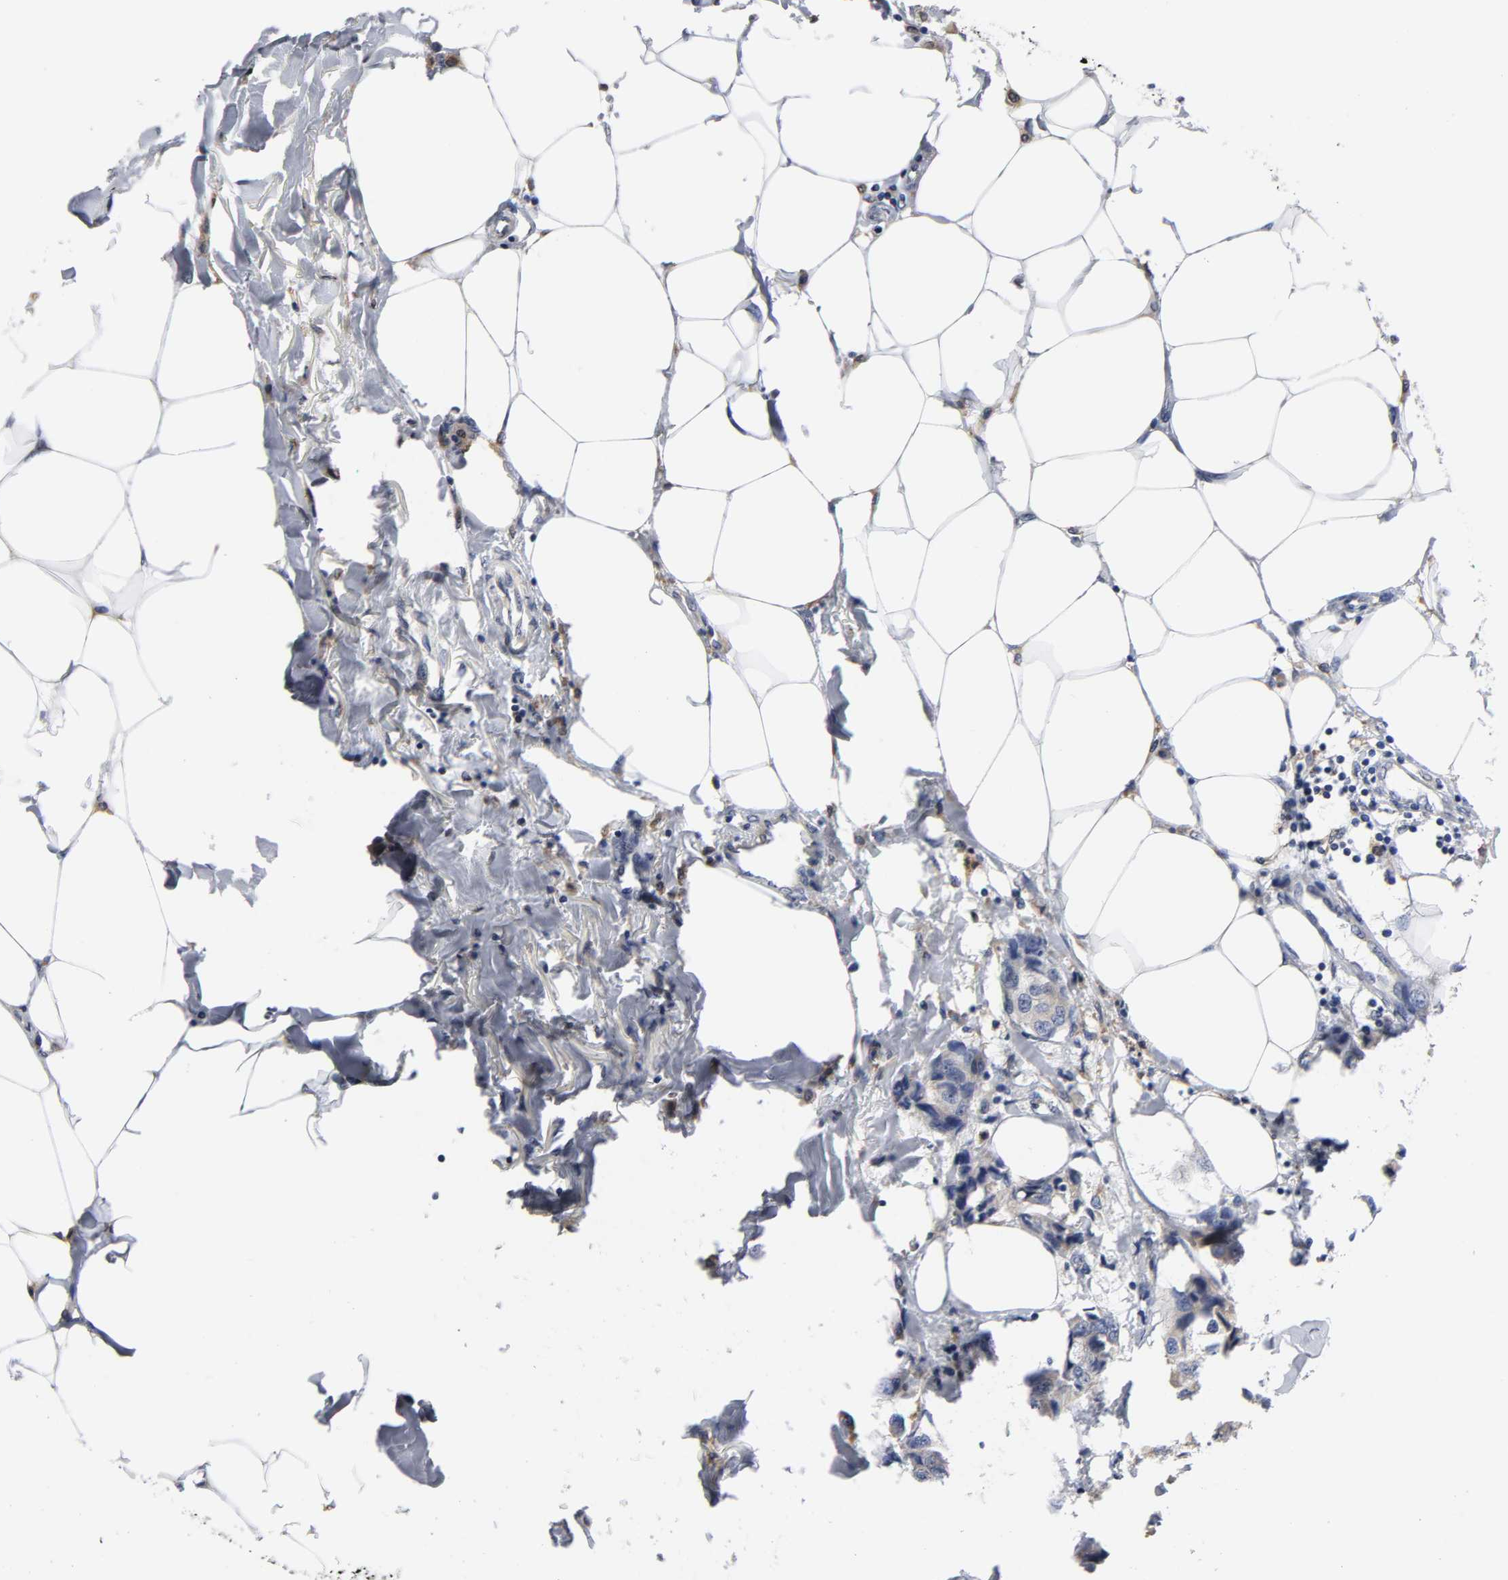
{"staining": {"intensity": "weak", "quantity": ">75%", "location": "cytoplasmic/membranous"}, "tissue": "breast cancer", "cell_type": "Tumor cells", "image_type": "cancer", "snomed": [{"axis": "morphology", "description": "Duct carcinoma"}, {"axis": "topography", "description": "Breast"}], "caption": "Protein staining reveals weak cytoplasmic/membranous positivity in approximately >75% of tumor cells in invasive ductal carcinoma (breast). (DAB (3,3'-diaminobenzidine) IHC with brightfield microscopy, high magnification).", "gene": "HCK", "patient": {"sex": "female", "age": 80}}